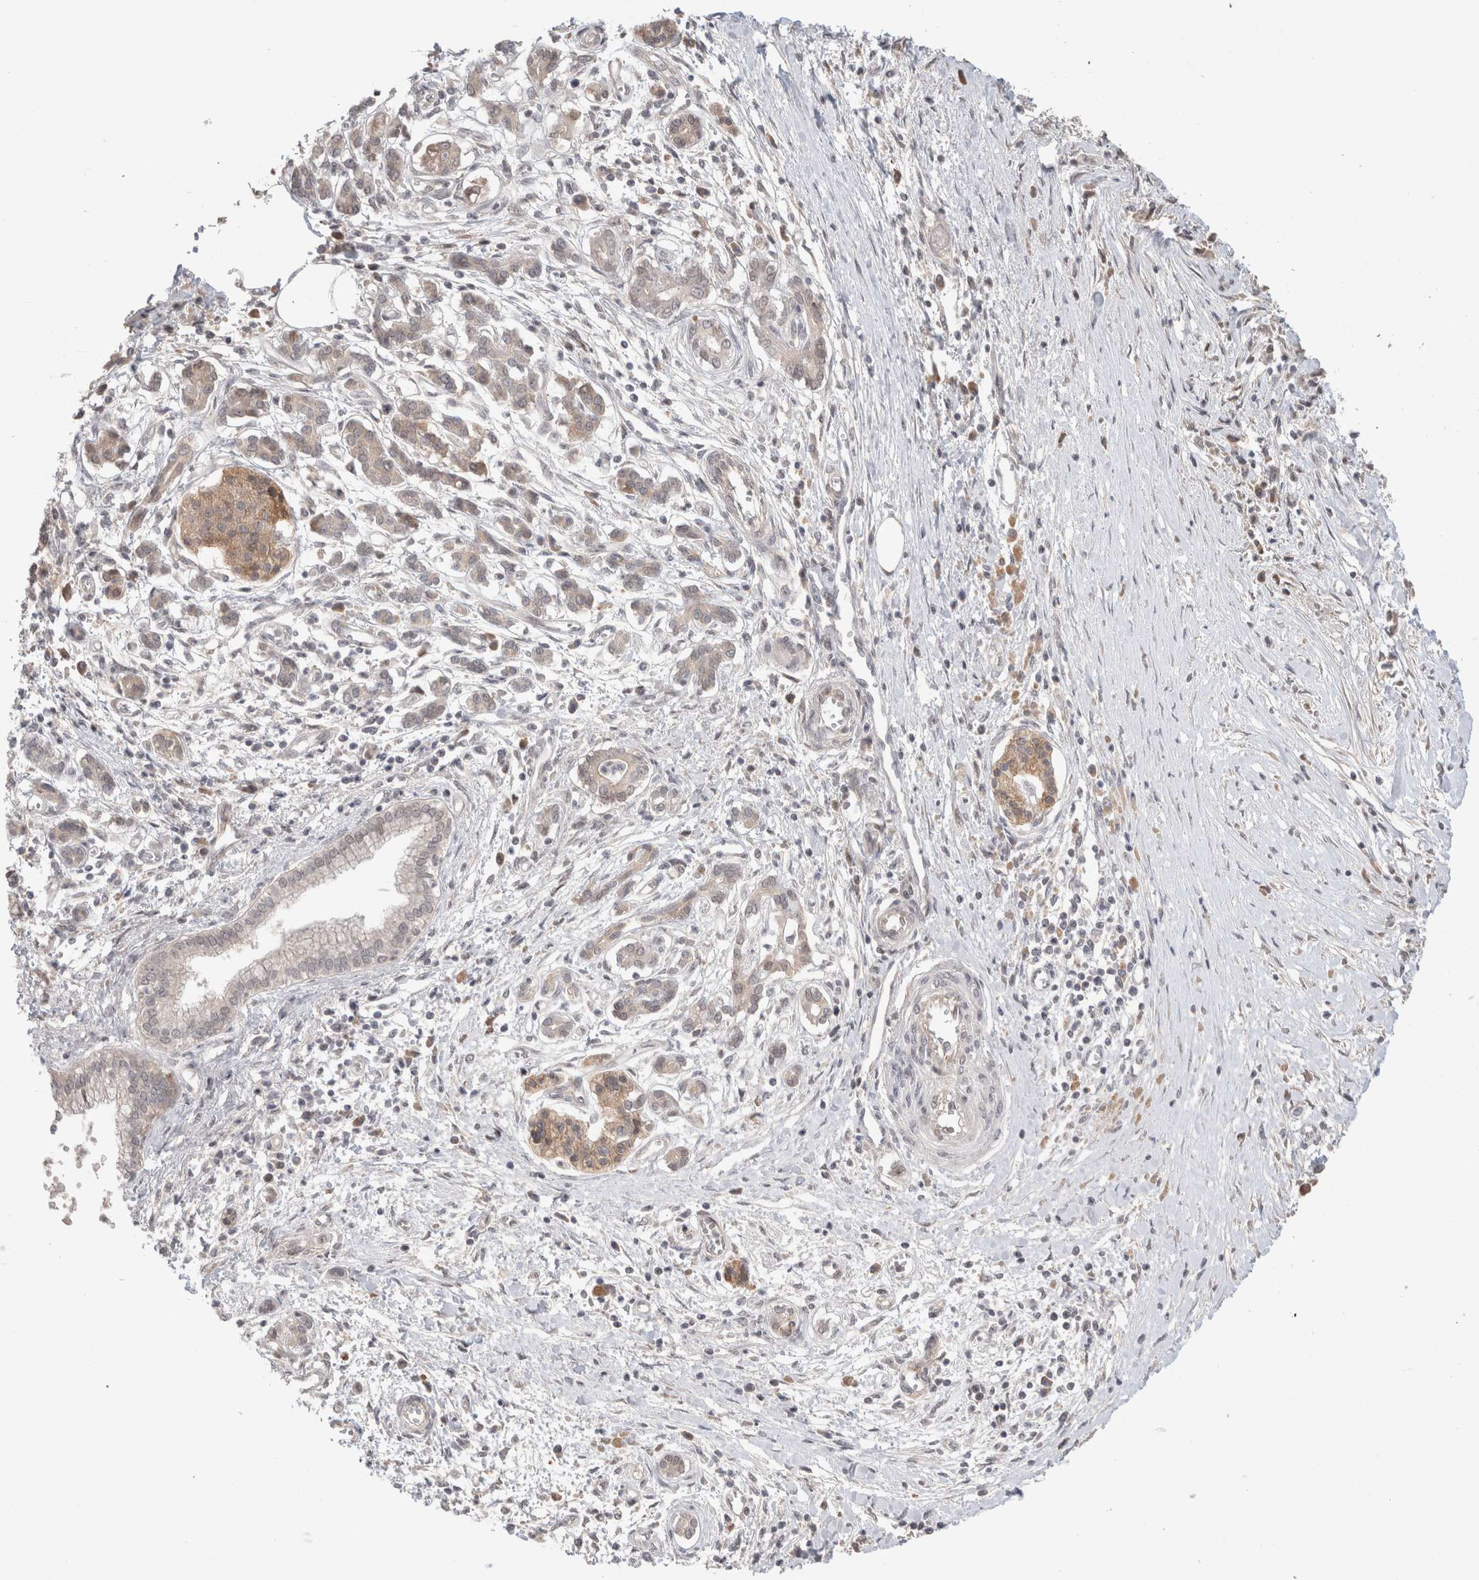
{"staining": {"intensity": "negative", "quantity": "none", "location": "none"}, "tissue": "pancreatic cancer", "cell_type": "Tumor cells", "image_type": "cancer", "snomed": [{"axis": "morphology", "description": "Adenocarcinoma, NOS"}, {"axis": "topography", "description": "Pancreas"}], "caption": "IHC histopathology image of adenocarcinoma (pancreatic) stained for a protein (brown), which shows no staining in tumor cells.", "gene": "SYDE2", "patient": {"sex": "male", "age": 58}}